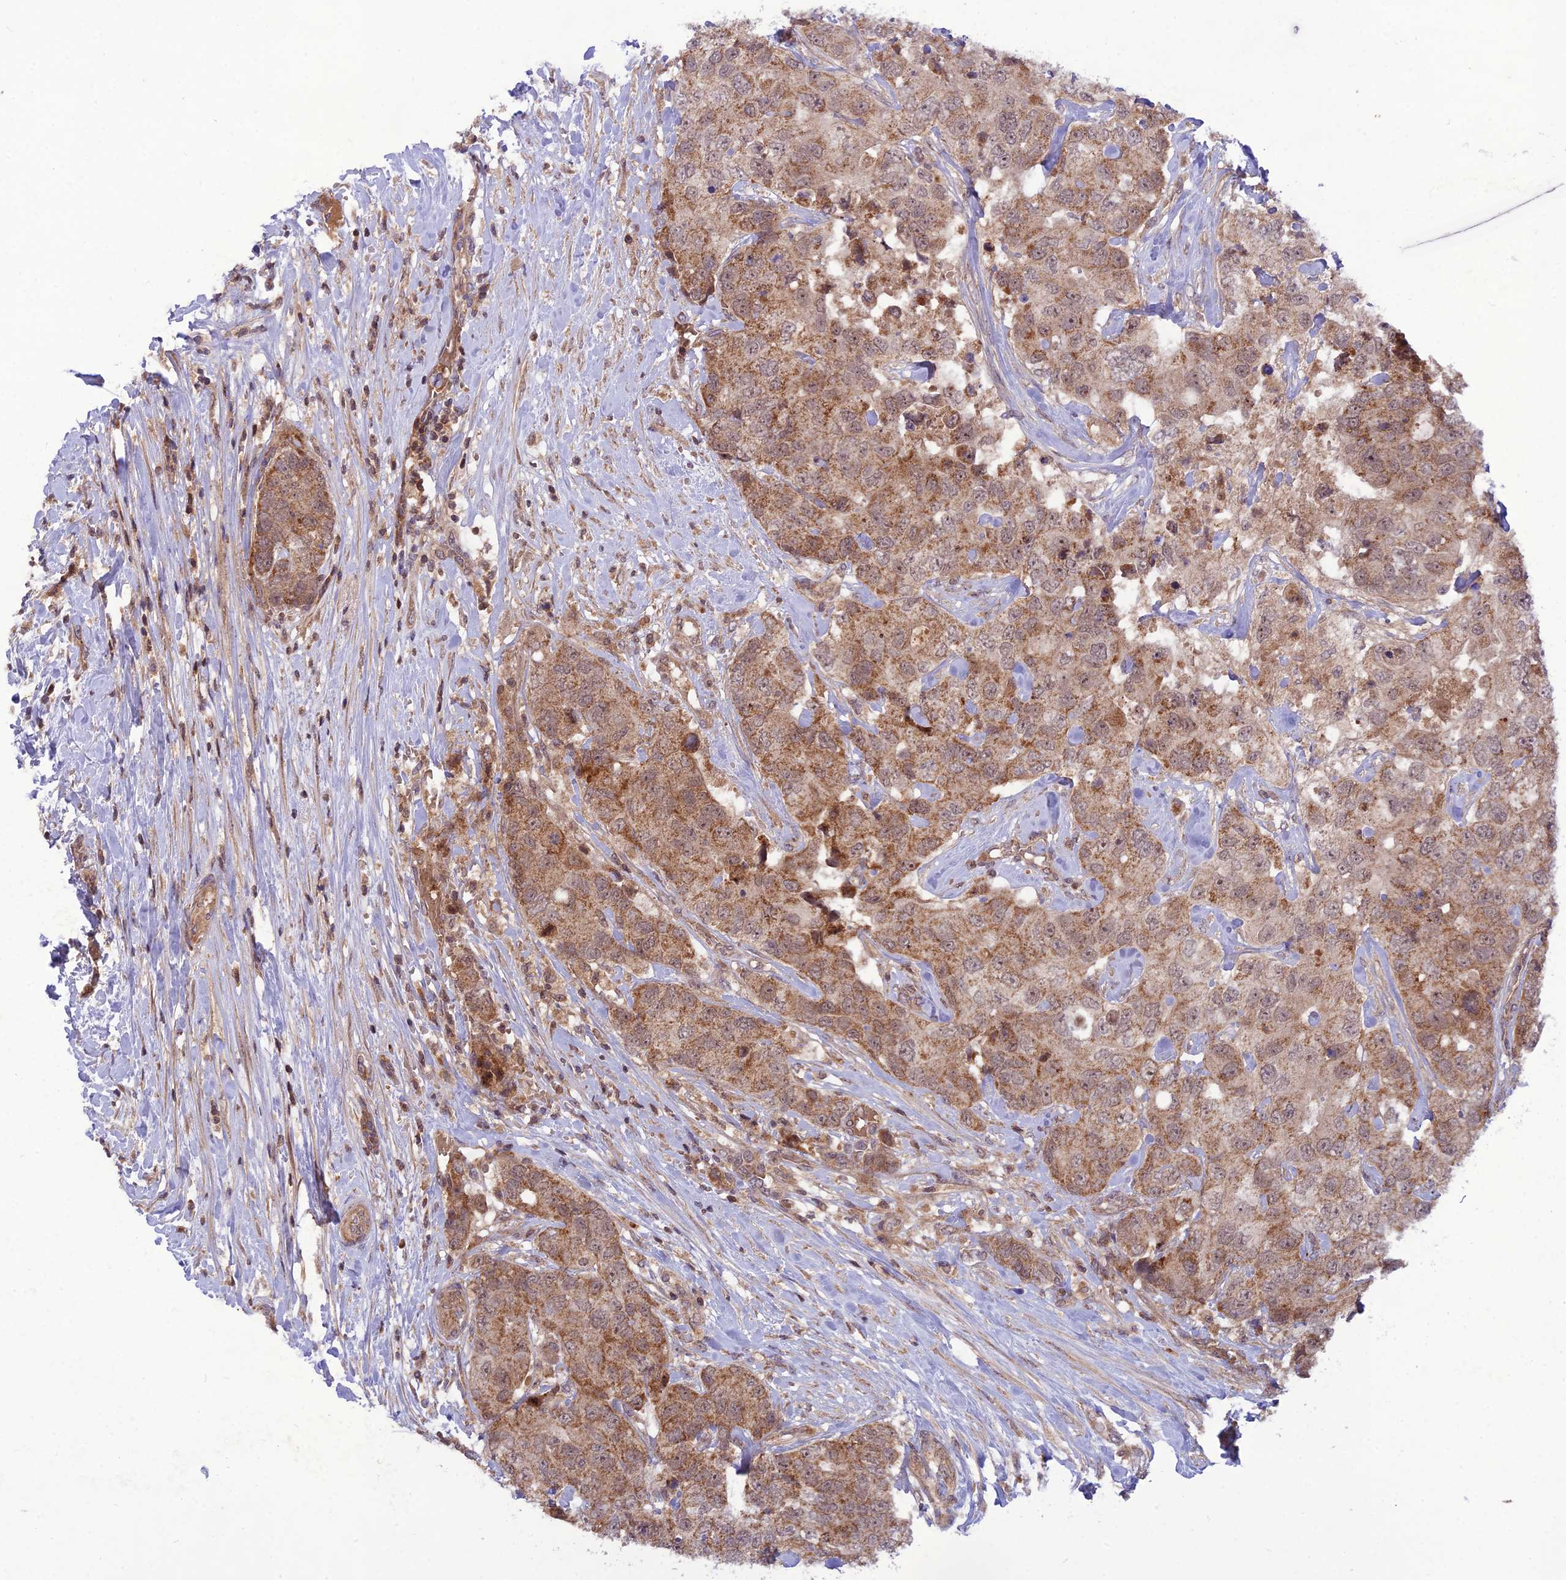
{"staining": {"intensity": "moderate", "quantity": ">75%", "location": "cytoplasmic/membranous,nuclear"}, "tissue": "breast cancer", "cell_type": "Tumor cells", "image_type": "cancer", "snomed": [{"axis": "morphology", "description": "Duct carcinoma"}, {"axis": "topography", "description": "Breast"}], "caption": "Breast invasive ductal carcinoma stained for a protein displays moderate cytoplasmic/membranous and nuclear positivity in tumor cells. The staining was performed using DAB (3,3'-diaminobenzidine), with brown indicating positive protein expression. Nuclei are stained blue with hematoxylin.", "gene": "NDUFC1", "patient": {"sex": "female", "age": 62}}